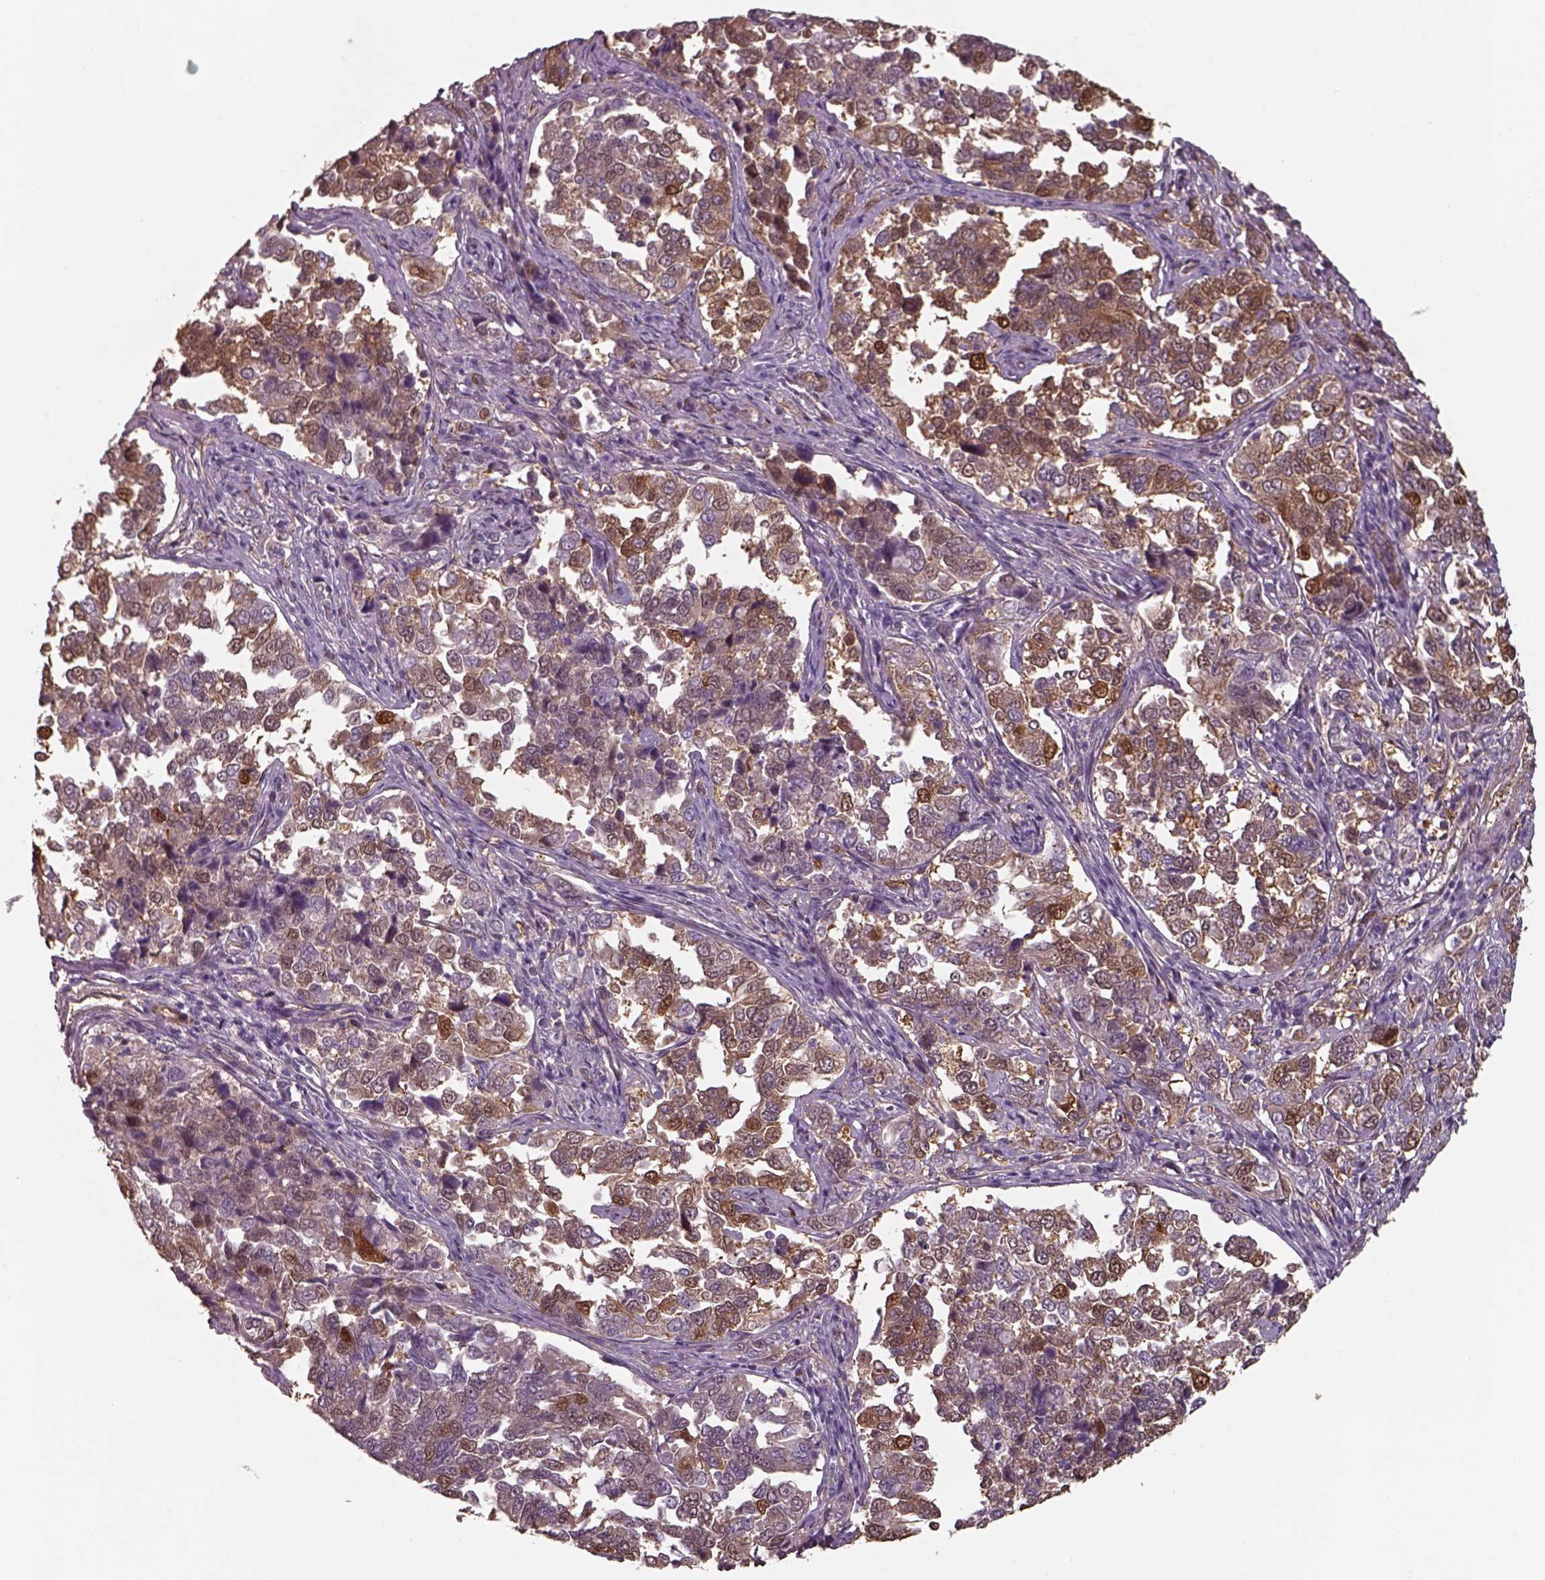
{"staining": {"intensity": "moderate", "quantity": "25%-75%", "location": "cytoplasmic/membranous"}, "tissue": "endometrial cancer", "cell_type": "Tumor cells", "image_type": "cancer", "snomed": [{"axis": "morphology", "description": "Adenocarcinoma, NOS"}, {"axis": "topography", "description": "Endometrium"}], "caption": "Protein expression analysis of endometrial adenocarcinoma reveals moderate cytoplasmic/membranous staining in about 25%-75% of tumor cells. The staining is performed using DAB brown chromogen to label protein expression. The nuclei are counter-stained blue using hematoxylin.", "gene": "ISYNA1", "patient": {"sex": "female", "age": 43}}